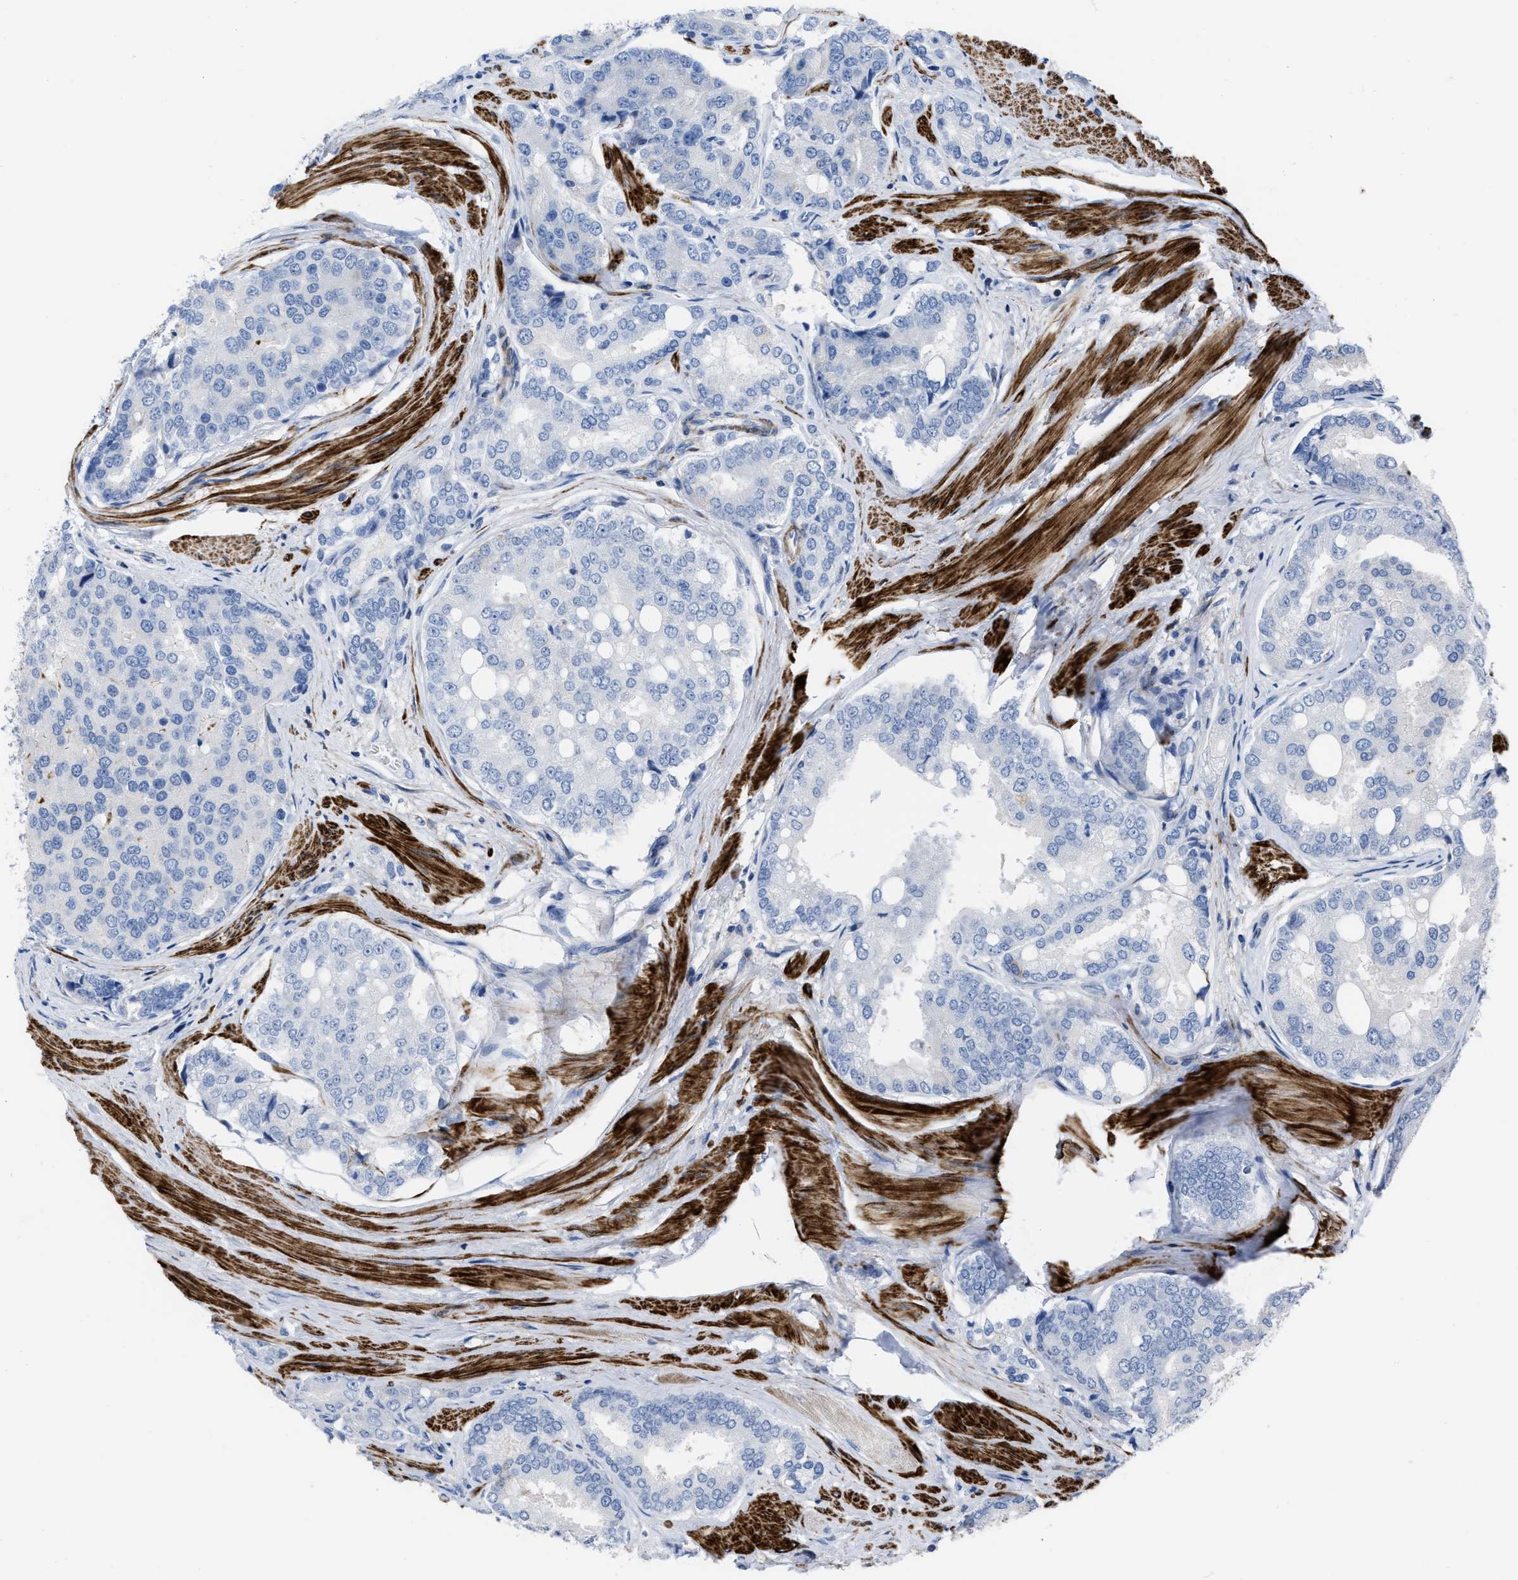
{"staining": {"intensity": "negative", "quantity": "none", "location": "none"}, "tissue": "prostate cancer", "cell_type": "Tumor cells", "image_type": "cancer", "snomed": [{"axis": "morphology", "description": "Adenocarcinoma, High grade"}, {"axis": "topography", "description": "Prostate"}], "caption": "High-grade adenocarcinoma (prostate) stained for a protein using IHC shows no positivity tumor cells.", "gene": "PRMT2", "patient": {"sex": "male", "age": 50}}